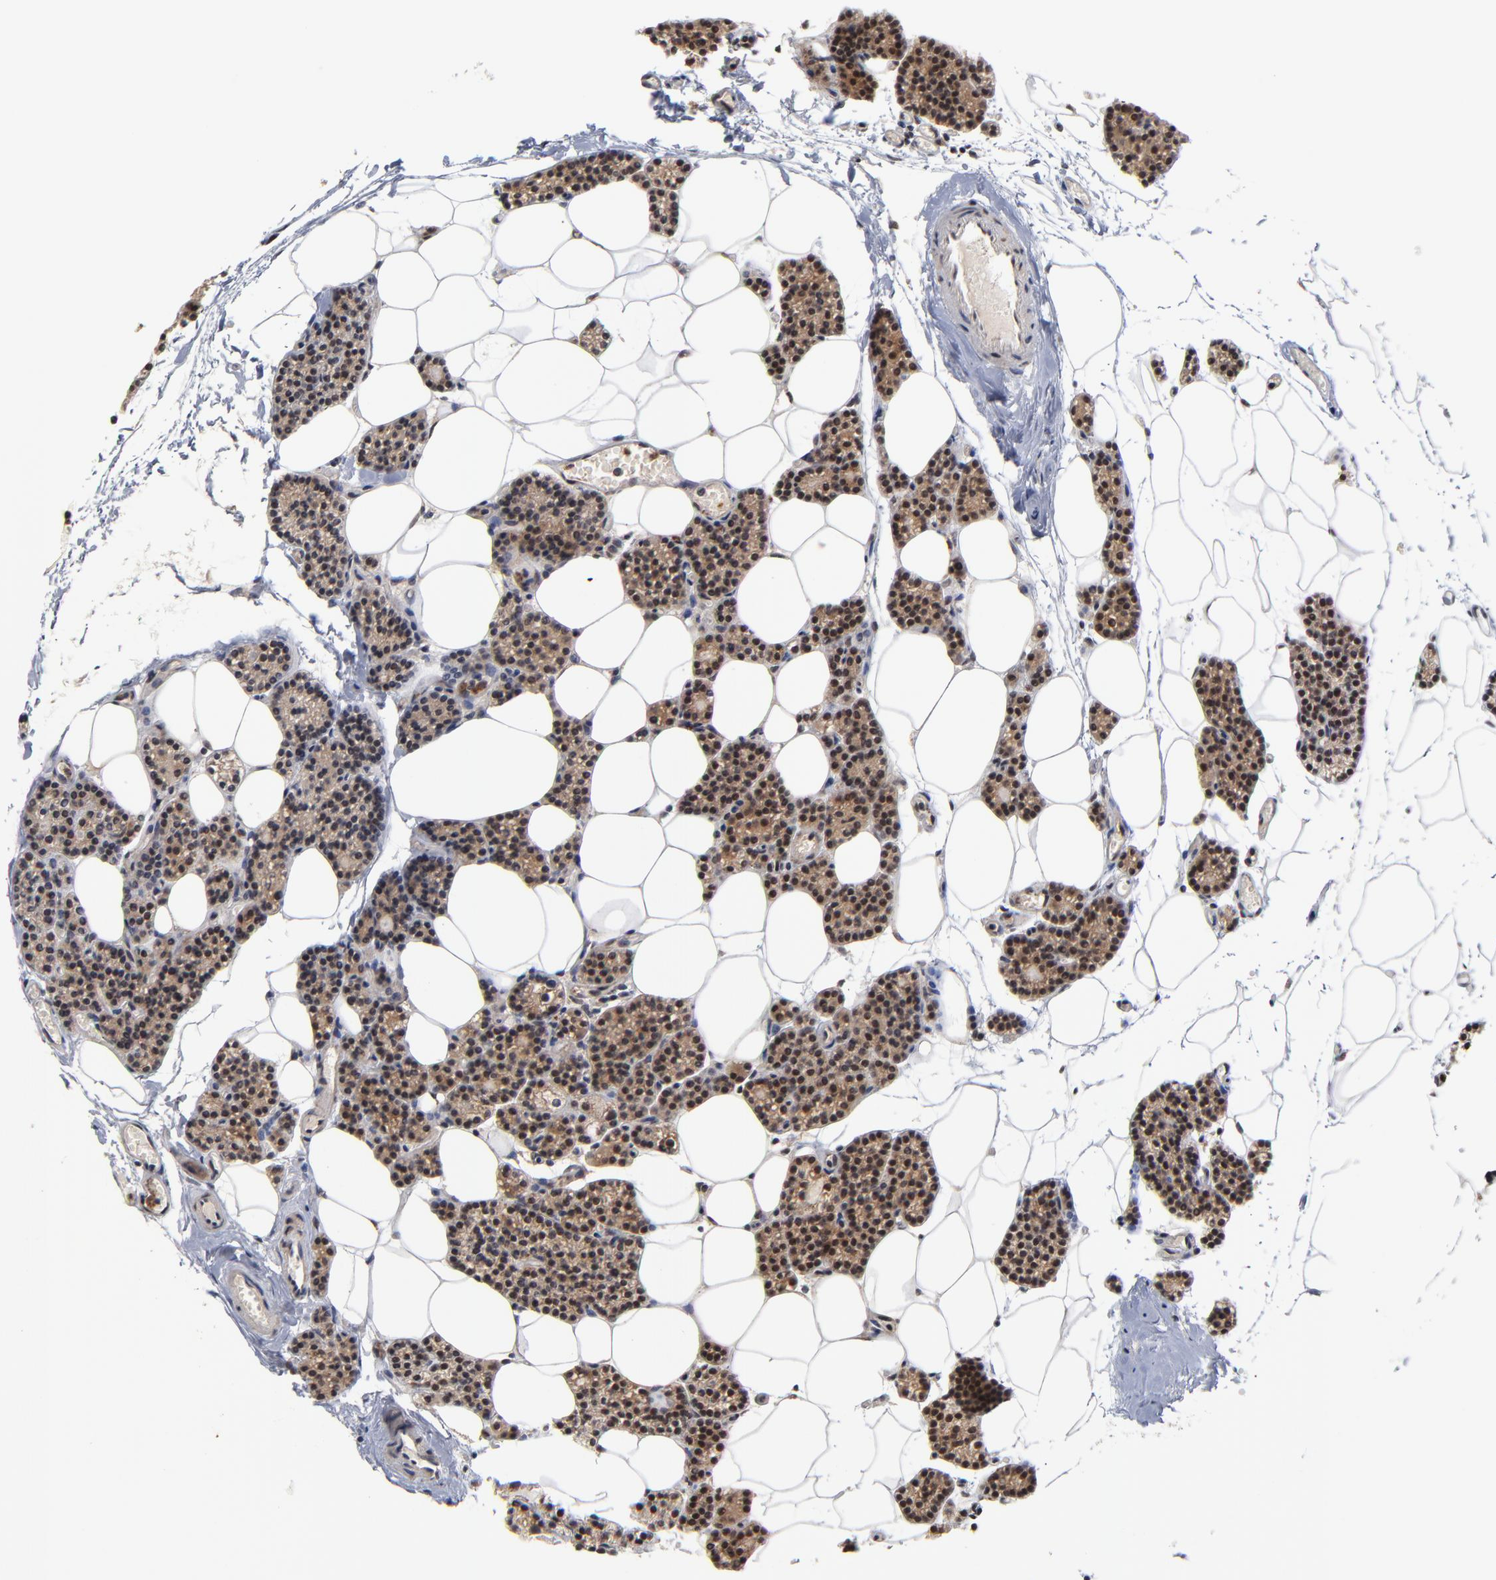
{"staining": {"intensity": "weak", "quantity": ">75%", "location": "cytoplasmic/membranous,nuclear"}, "tissue": "parathyroid gland", "cell_type": "Glandular cells", "image_type": "normal", "snomed": [{"axis": "morphology", "description": "Normal tissue, NOS"}, {"axis": "topography", "description": "Parathyroid gland"}], "caption": "Immunohistochemical staining of normal parathyroid gland reveals weak cytoplasmic/membranous,nuclear protein staining in approximately >75% of glandular cells.", "gene": "ZNF419", "patient": {"sex": "female", "age": 66}}